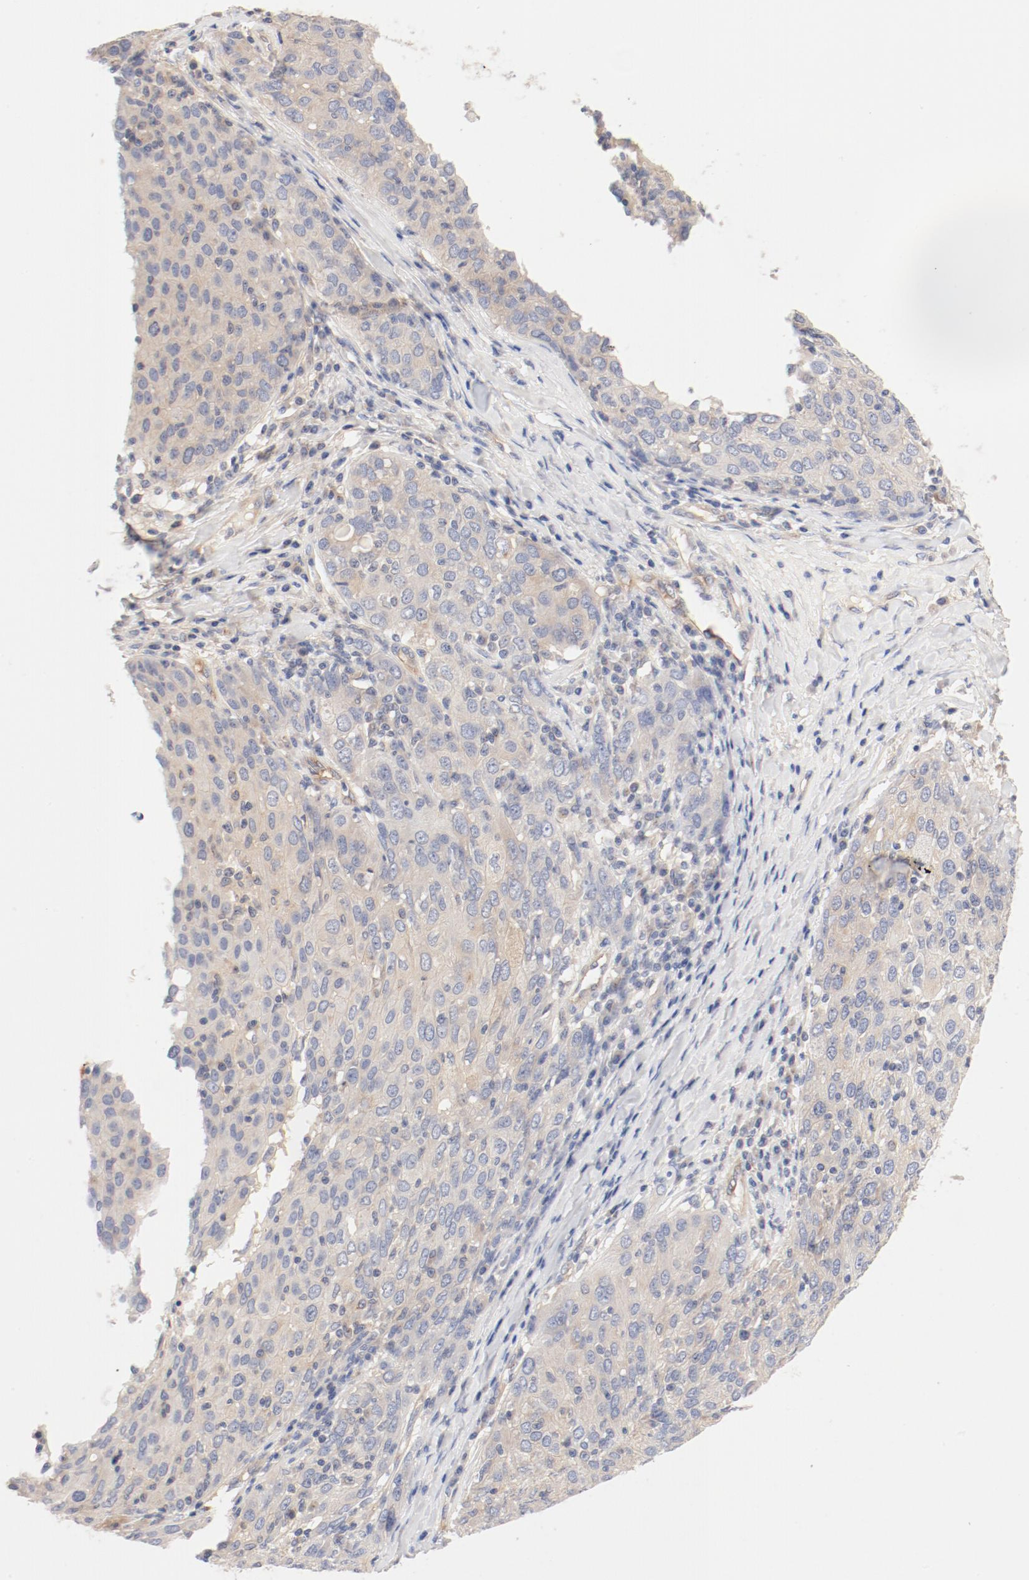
{"staining": {"intensity": "weak", "quantity": "25%-75%", "location": "cytoplasmic/membranous"}, "tissue": "ovarian cancer", "cell_type": "Tumor cells", "image_type": "cancer", "snomed": [{"axis": "morphology", "description": "Carcinoma, endometroid"}, {"axis": "topography", "description": "Ovary"}], "caption": "IHC micrograph of ovarian cancer stained for a protein (brown), which displays low levels of weak cytoplasmic/membranous positivity in about 25%-75% of tumor cells.", "gene": "DYNC1H1", "patient": {"sex": "female", "age": 50}}